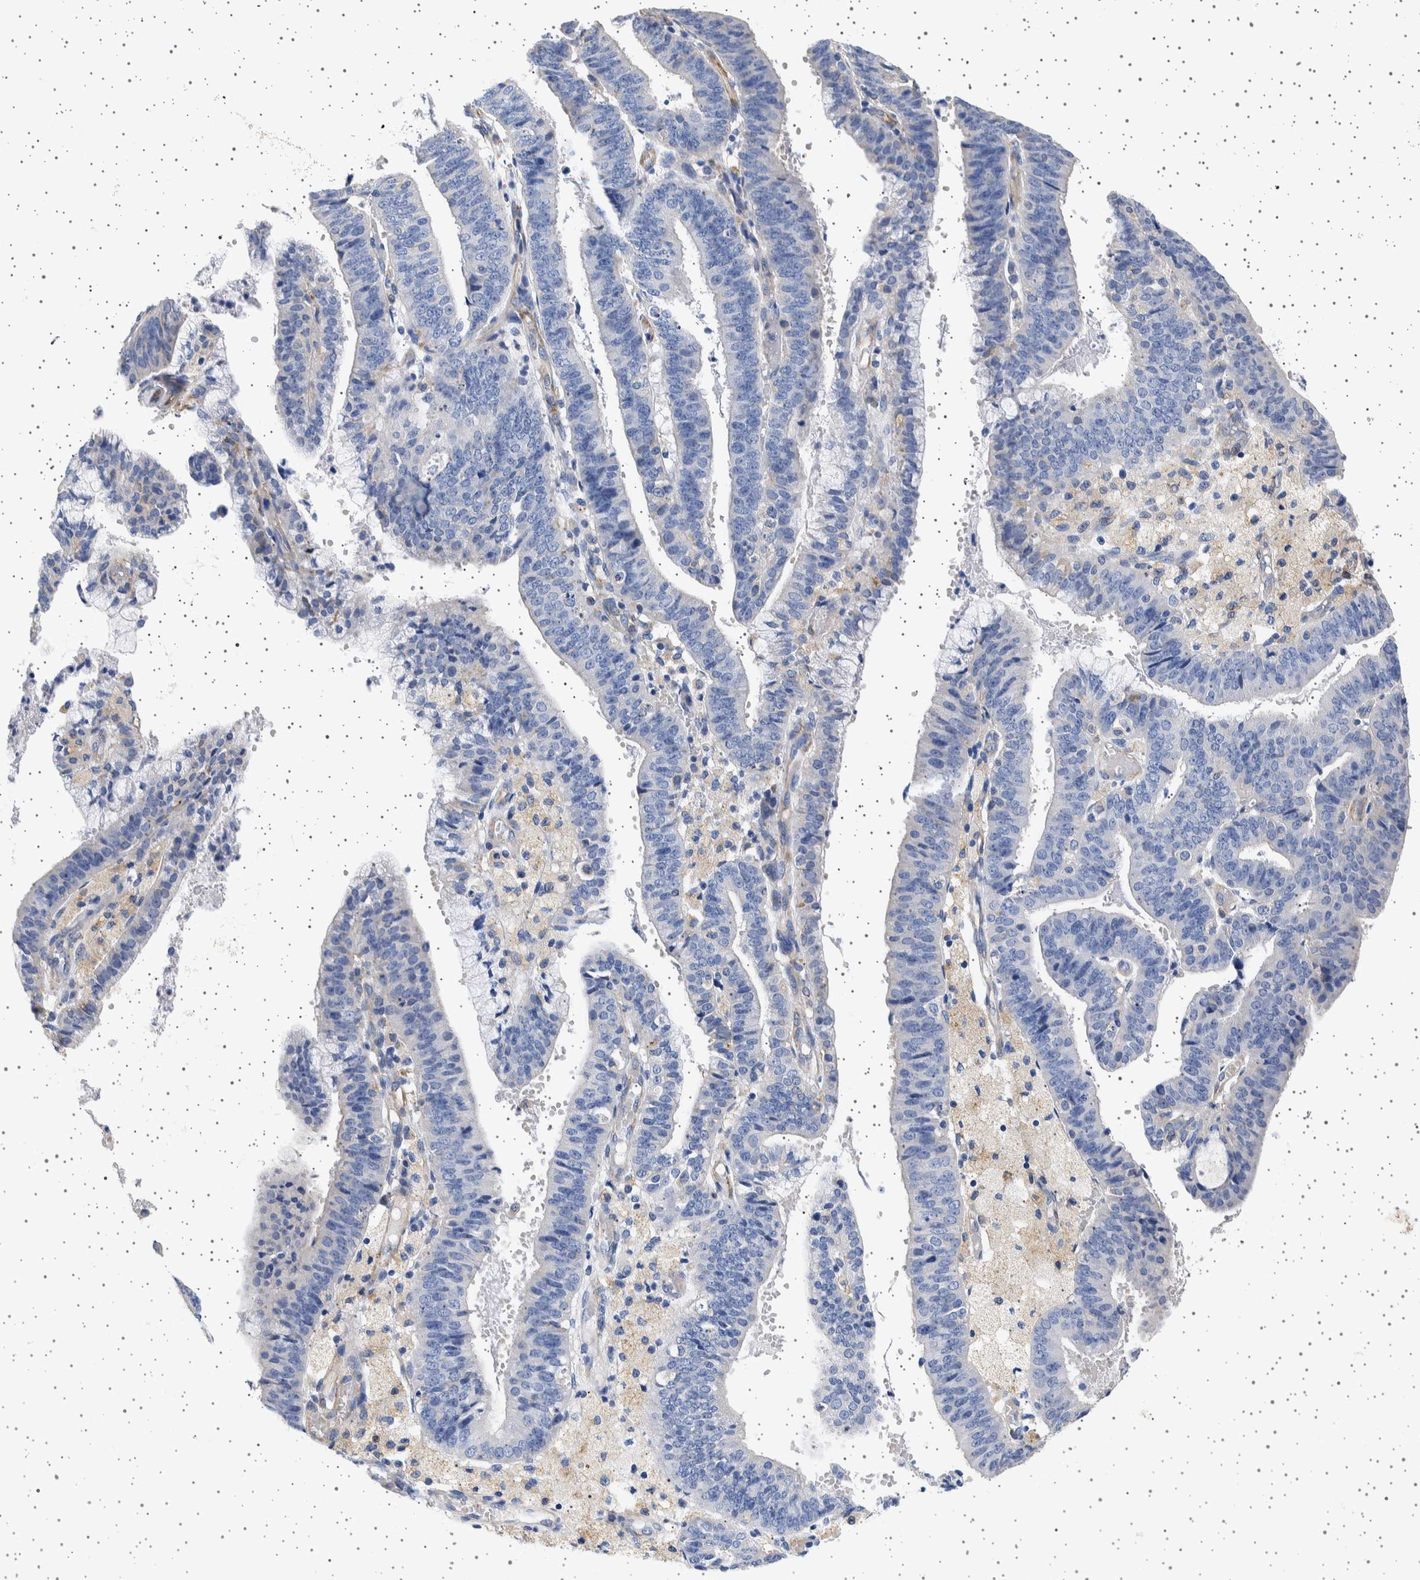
{"staining": {"intensity": "negative", "quantity": "none", "location": "none"}, "tissue": "endometrial cancer", "cell_type": "Tumor cells", "image_type": "cancer", "snomed": [{"axis": "morphology", "description": "Adenocarcinoma, NOS"}, {"axis": "topography", "description": "Endometrium"}], "caption": "Tumor cells show no significant positivity in endometrial adenocarcinoma.", "gene": "SEPTIN4", "patient": {"sex": "female", "age": 63}}